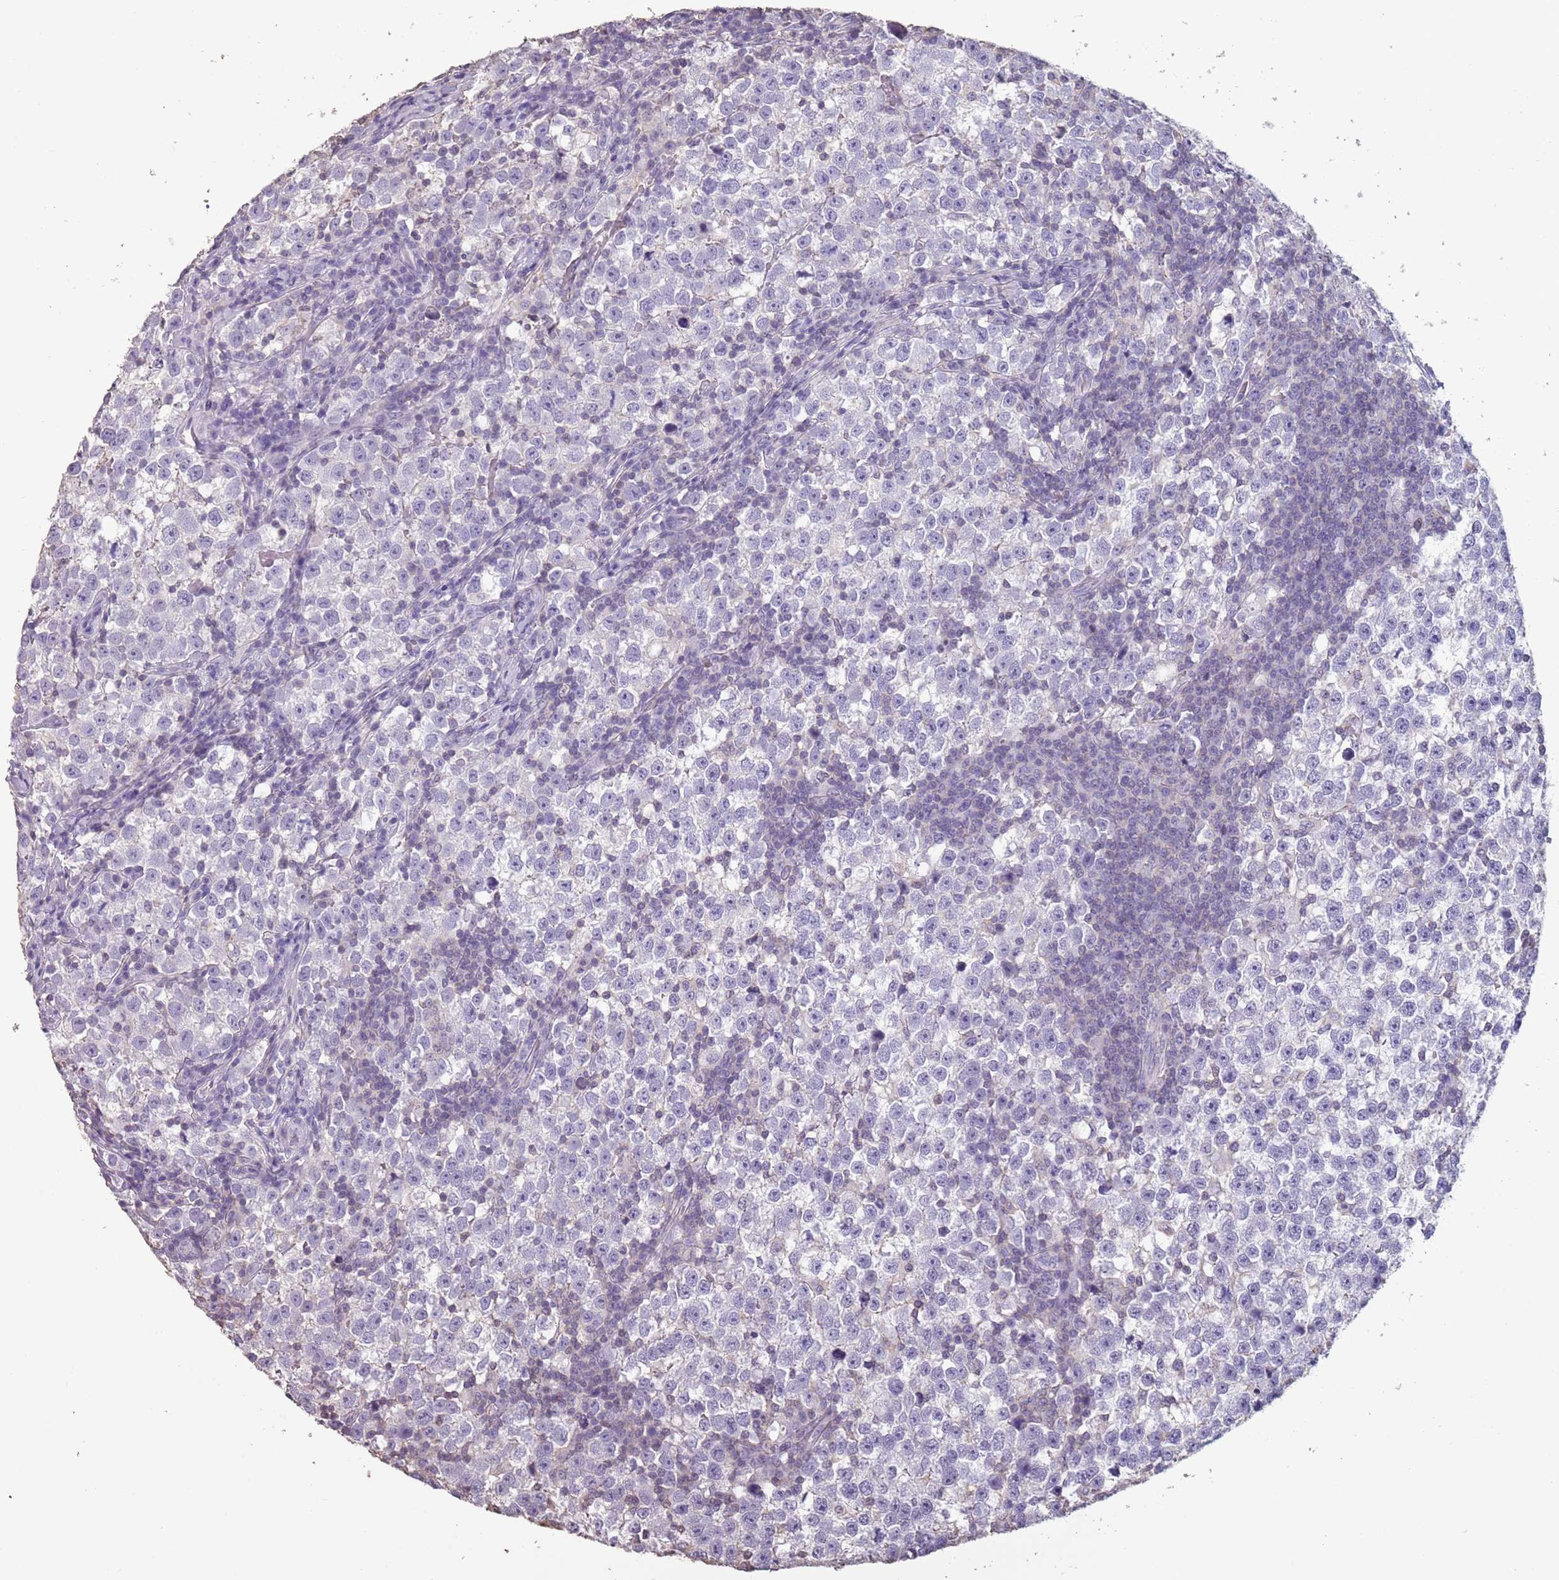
{"staining": {"intensity": "negative", "quantity": "none", "location": "none"}, "tissue": "testis cancer", "cell_type": "Tumor cells", "image_type": "cancer", "snomed": [{"axis": "morphology", "description": "Normal tissue, NOS"}, {"axis": "morphology", "description": "Seminoma, NOS"}, {"axis": "topography", "description": "Testis"}], "caption": "Testis cancer (seminoma) was stained to show a protein in brown. There is no significant staining in tumor cells.", "gene": "SUN5", "patient": {"sex": "male", "age": 43}}